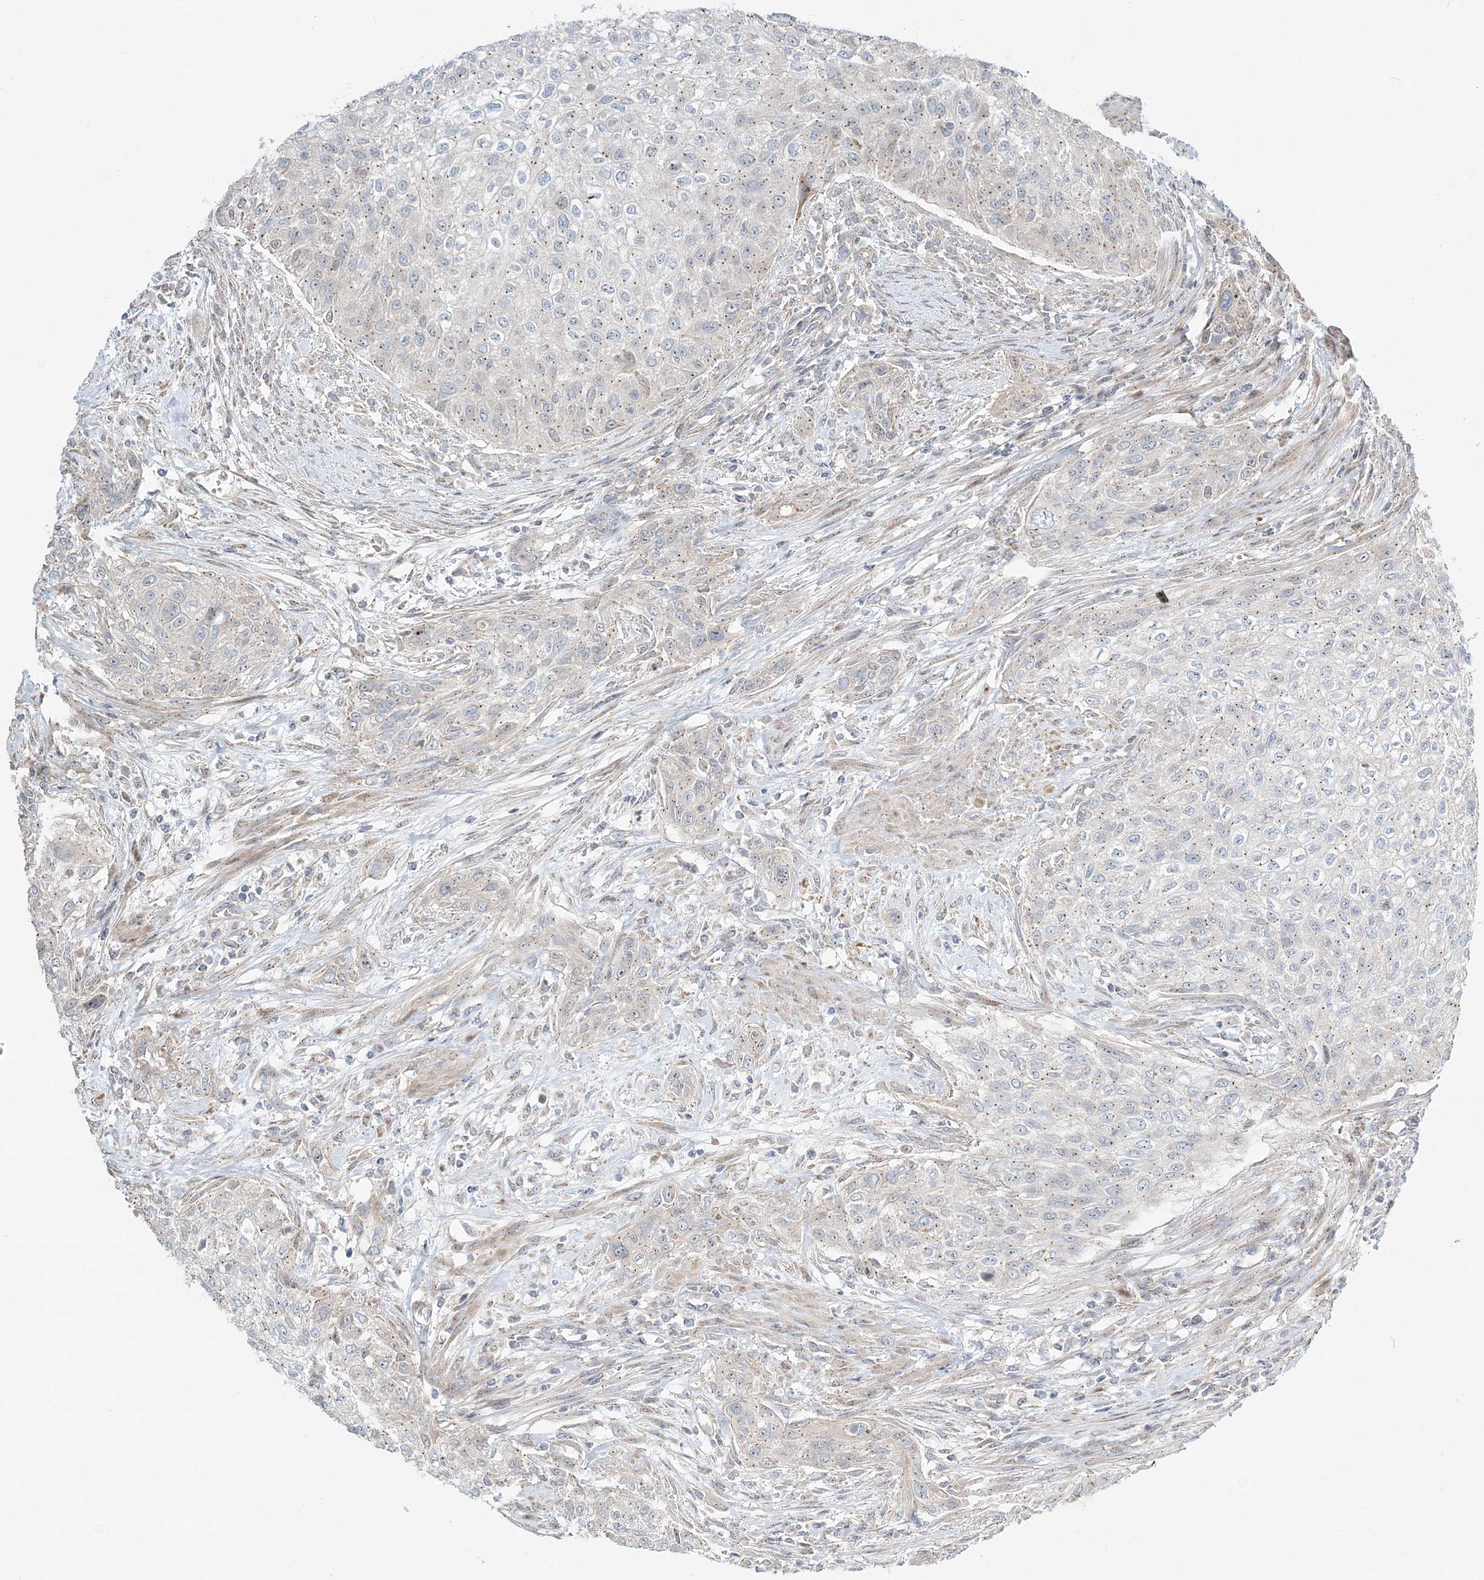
{"staining": {"intensity": "weak", "quantity": "<25%", "location": "cytoplasmic/membranous"}, "tissue": "urothelial cancer", "cell_type": "Tumor cells", "image_type": "cancer", "snomed": [{"axis": "morphology", "description": "Urothelial carcinoma, High grade"}, {"axis": "topography", "description": "Urinary bladder"}], "caption": "Urothelial cancer stained for a protein using immunohistochemistry reveals no staining tumor cells.", "gene": "CXXC5", "patient": {"sex": "male", "age": 35}}